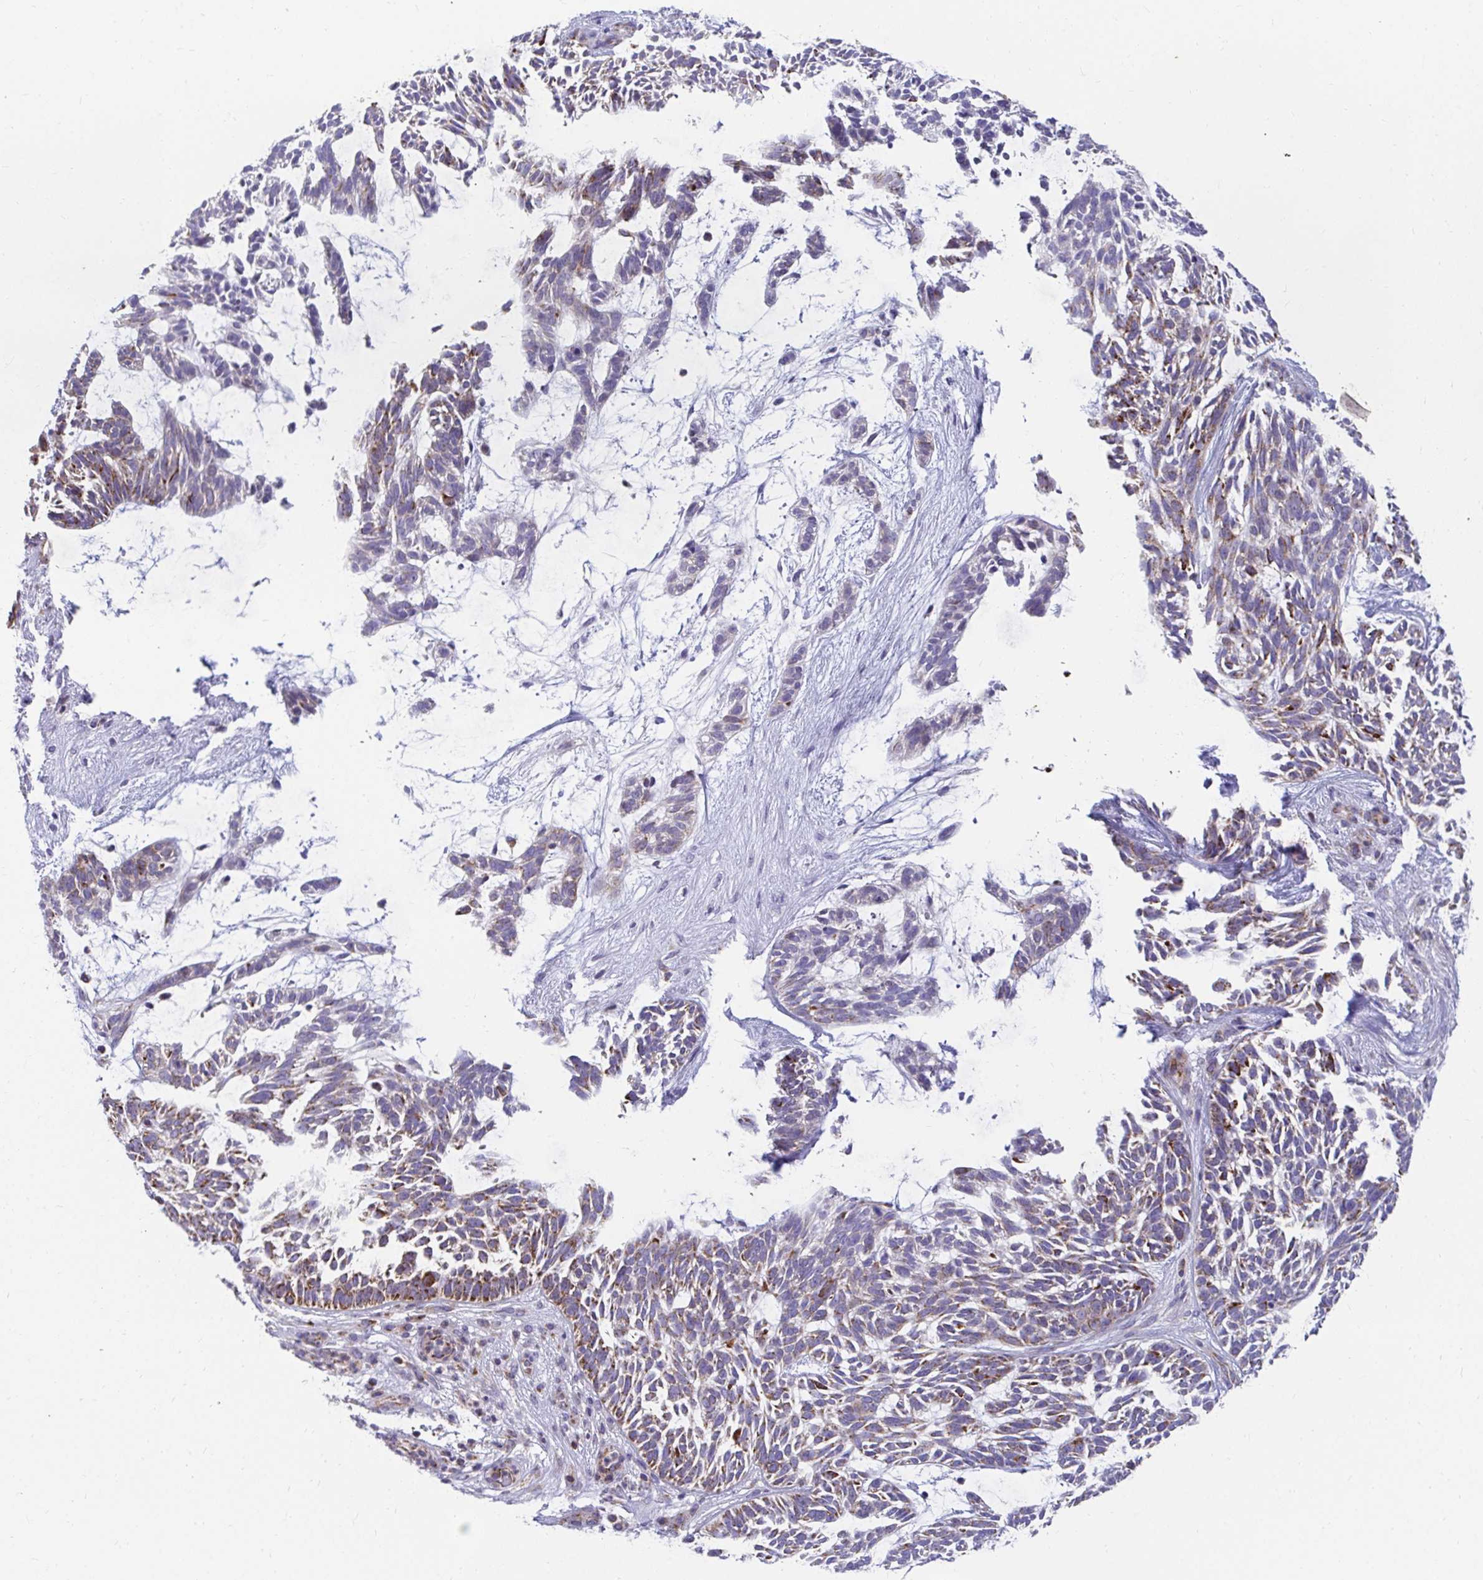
{"staining": {"intensity": "moderate", "quantity": ">75%", "location": "cytoplasmic/membranous"}, "tissue": "skin cancer", "cell_type": "Tumor cells", "image_type": "cancer", "snomed": [{"axis": "morphology", "description": "Basal cell carcinoma"}, {"axis": "topography", "description": "Skin"}, {"axis": "topography", "description": "Skin, foot"}], "caption": "Immunohistochemical staining of human skin basal cell carcinoma exhibits medium levels of moderate cytoplasmic/membranous expression in about >75% of tumor cells.", "gene": "EXOC5", "patient": {"sex": "female", "age": 77}}